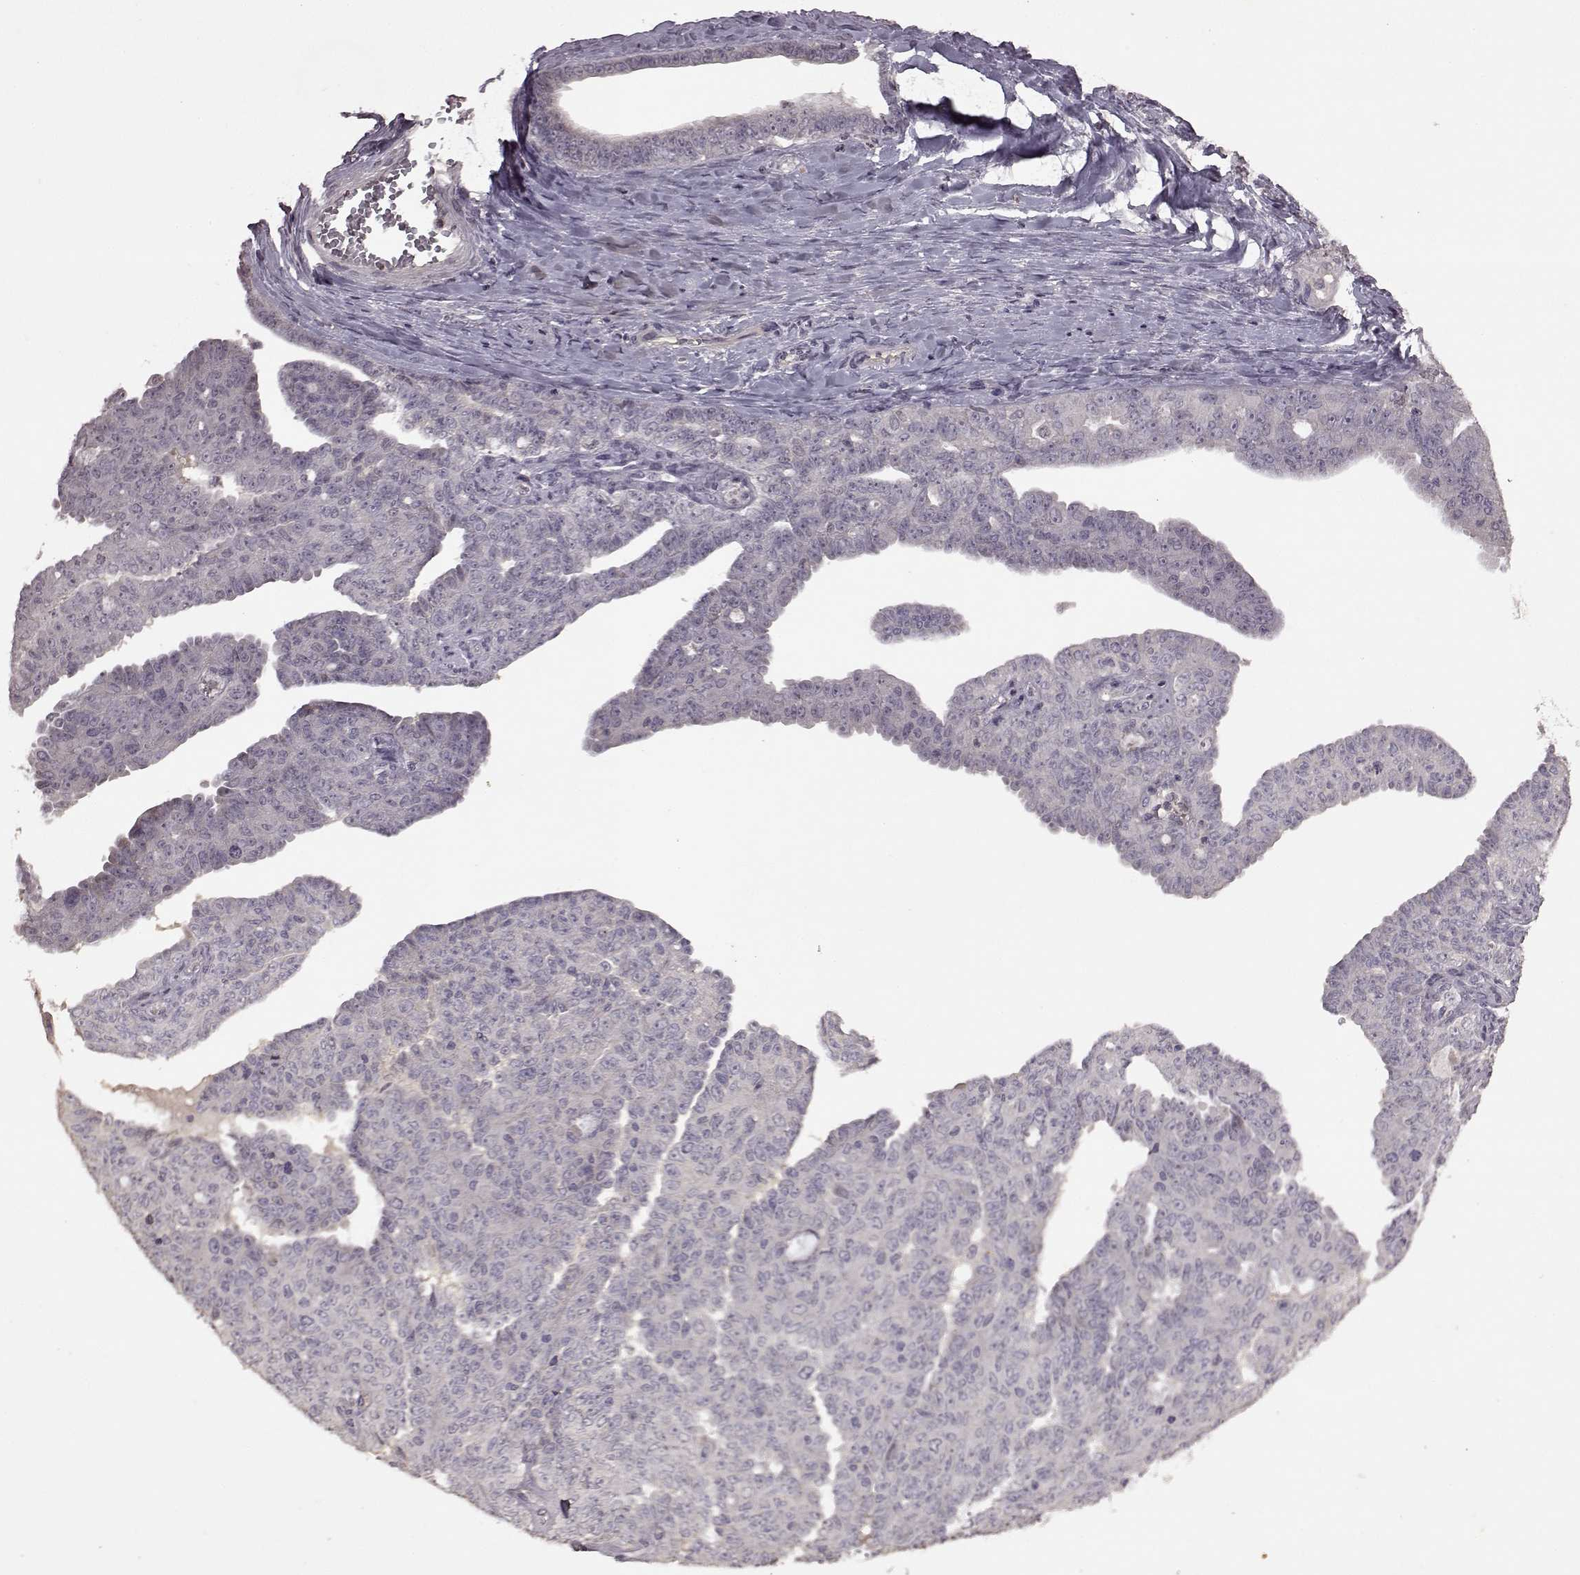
{"staining": {"intensity": "negative", "quantity": "none", "location": "none"}, "tissue": "ovarian cancer", "cell_type": "Tumor cells", "image_type": "cancer", "snomed": [{"axis": "morphology", "description": "Cystadenocarcinoma, serous, NOS"}, {"axis": "topography", "description": "Ovary"}], "caption": "There is no significant staining in tumor cells of serous cystadenocarcinoma (ovarian). Brightfield microscopy of immunohistochemistry (IHC) stained with DAB (3,3'-diaminobenzidine) (brown) and hematoxylin (blue), captured at high magnification.", "gene": "LHB", "patient": {"sex": "female", "age": 71}}